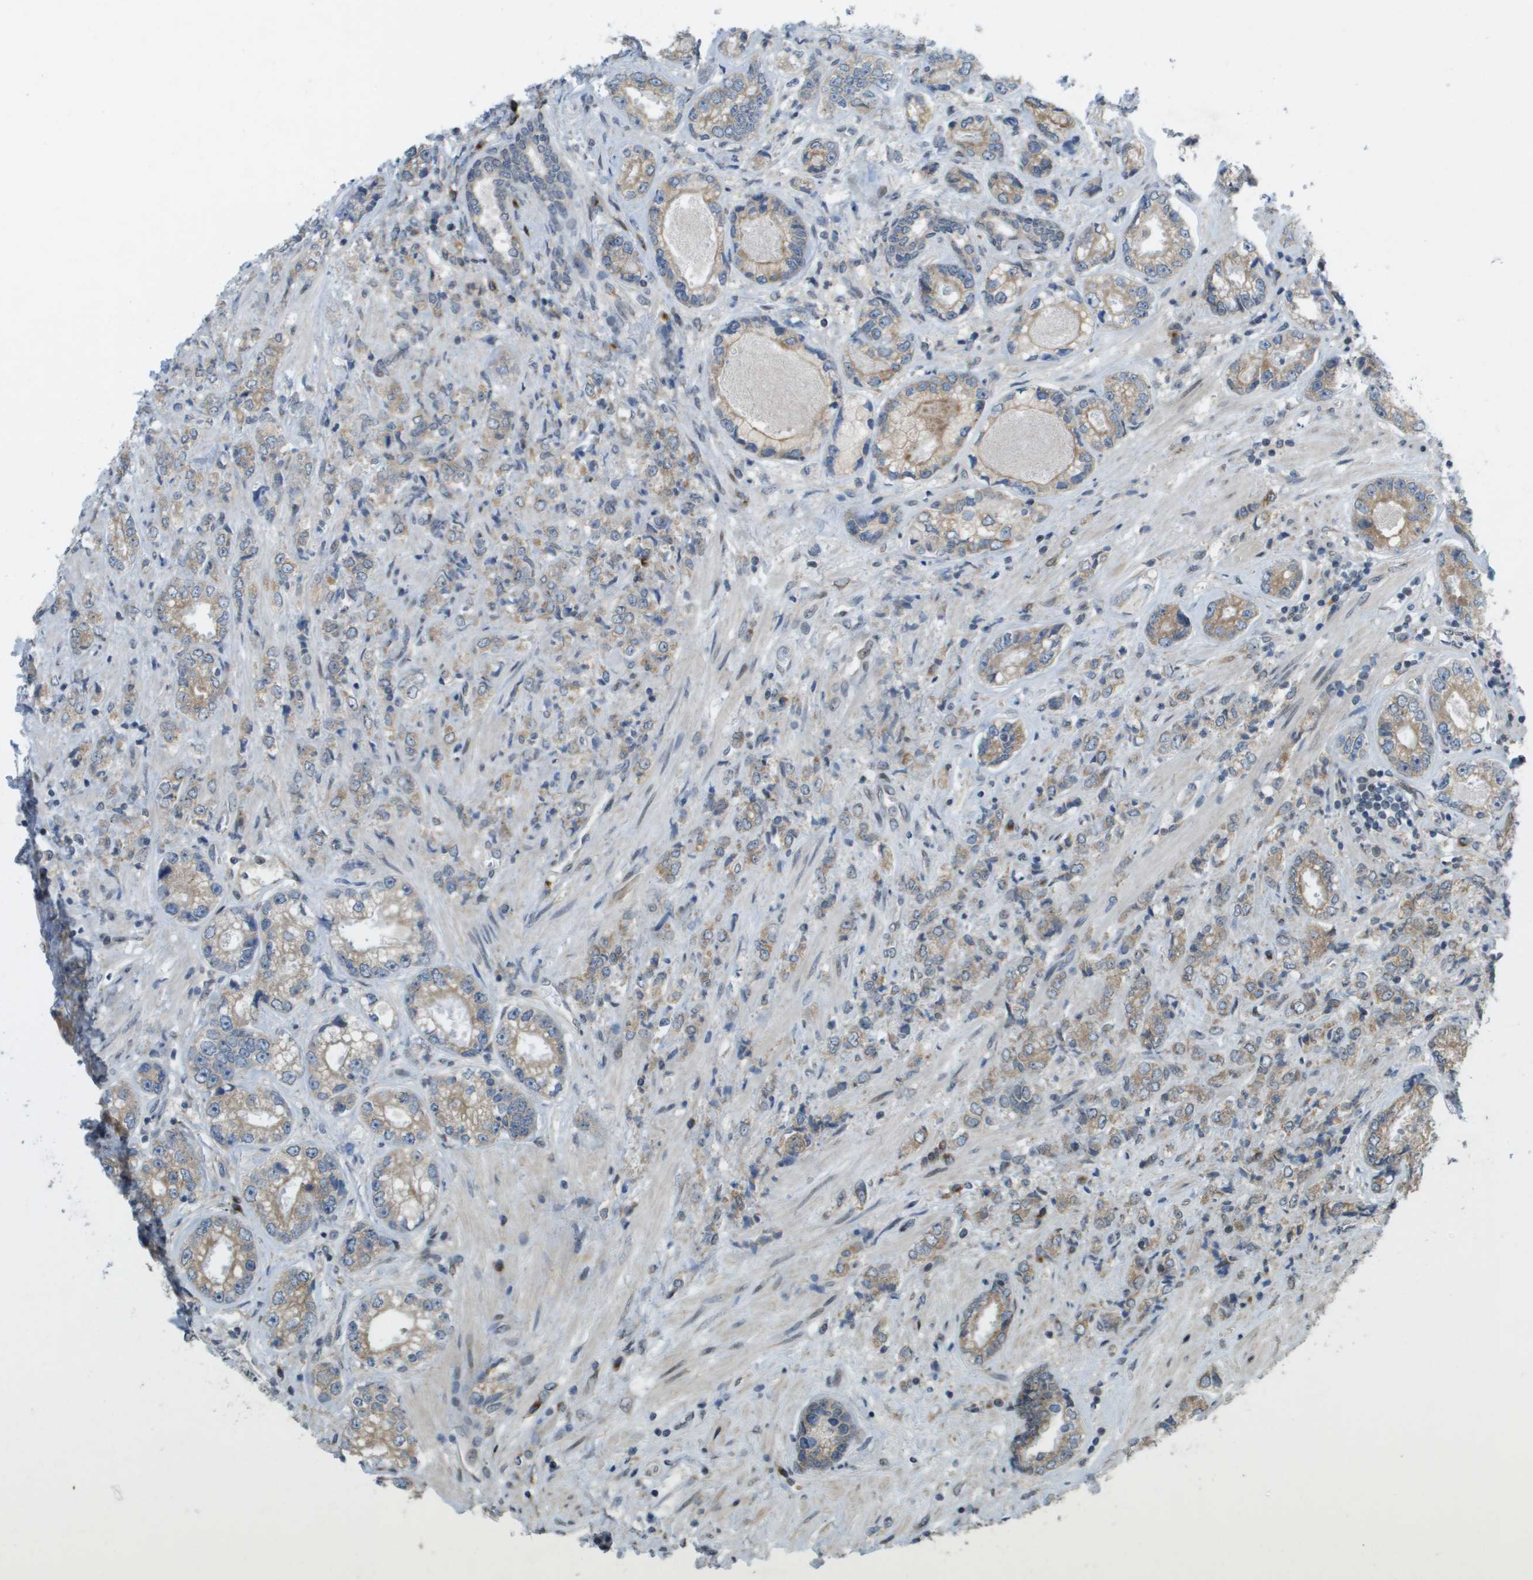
{"staining": {"intensity": "moderate", "quantity": "25%-75%", "location": "cytoplasmic/membranous"}, "tissue": "prostate cancer", "cell_type": "Tumor cells", "image_type": "cancer", "snomed": [{"axis": "morphology", "description": "Adenocarcinoma, High grade"}, {"axis": "topography", "description": "Prostate"}], "caption": "Immunohistochemistry (IHC) (DAB) staining of adenocarcinoma (high-grade) (prostate) displays moderate cytoplasmic/membranous protein positivity in about 25%-75% of tumor cells.", "gene": "IFNLR1", "patient": {"sex": "male", "age": 61}}